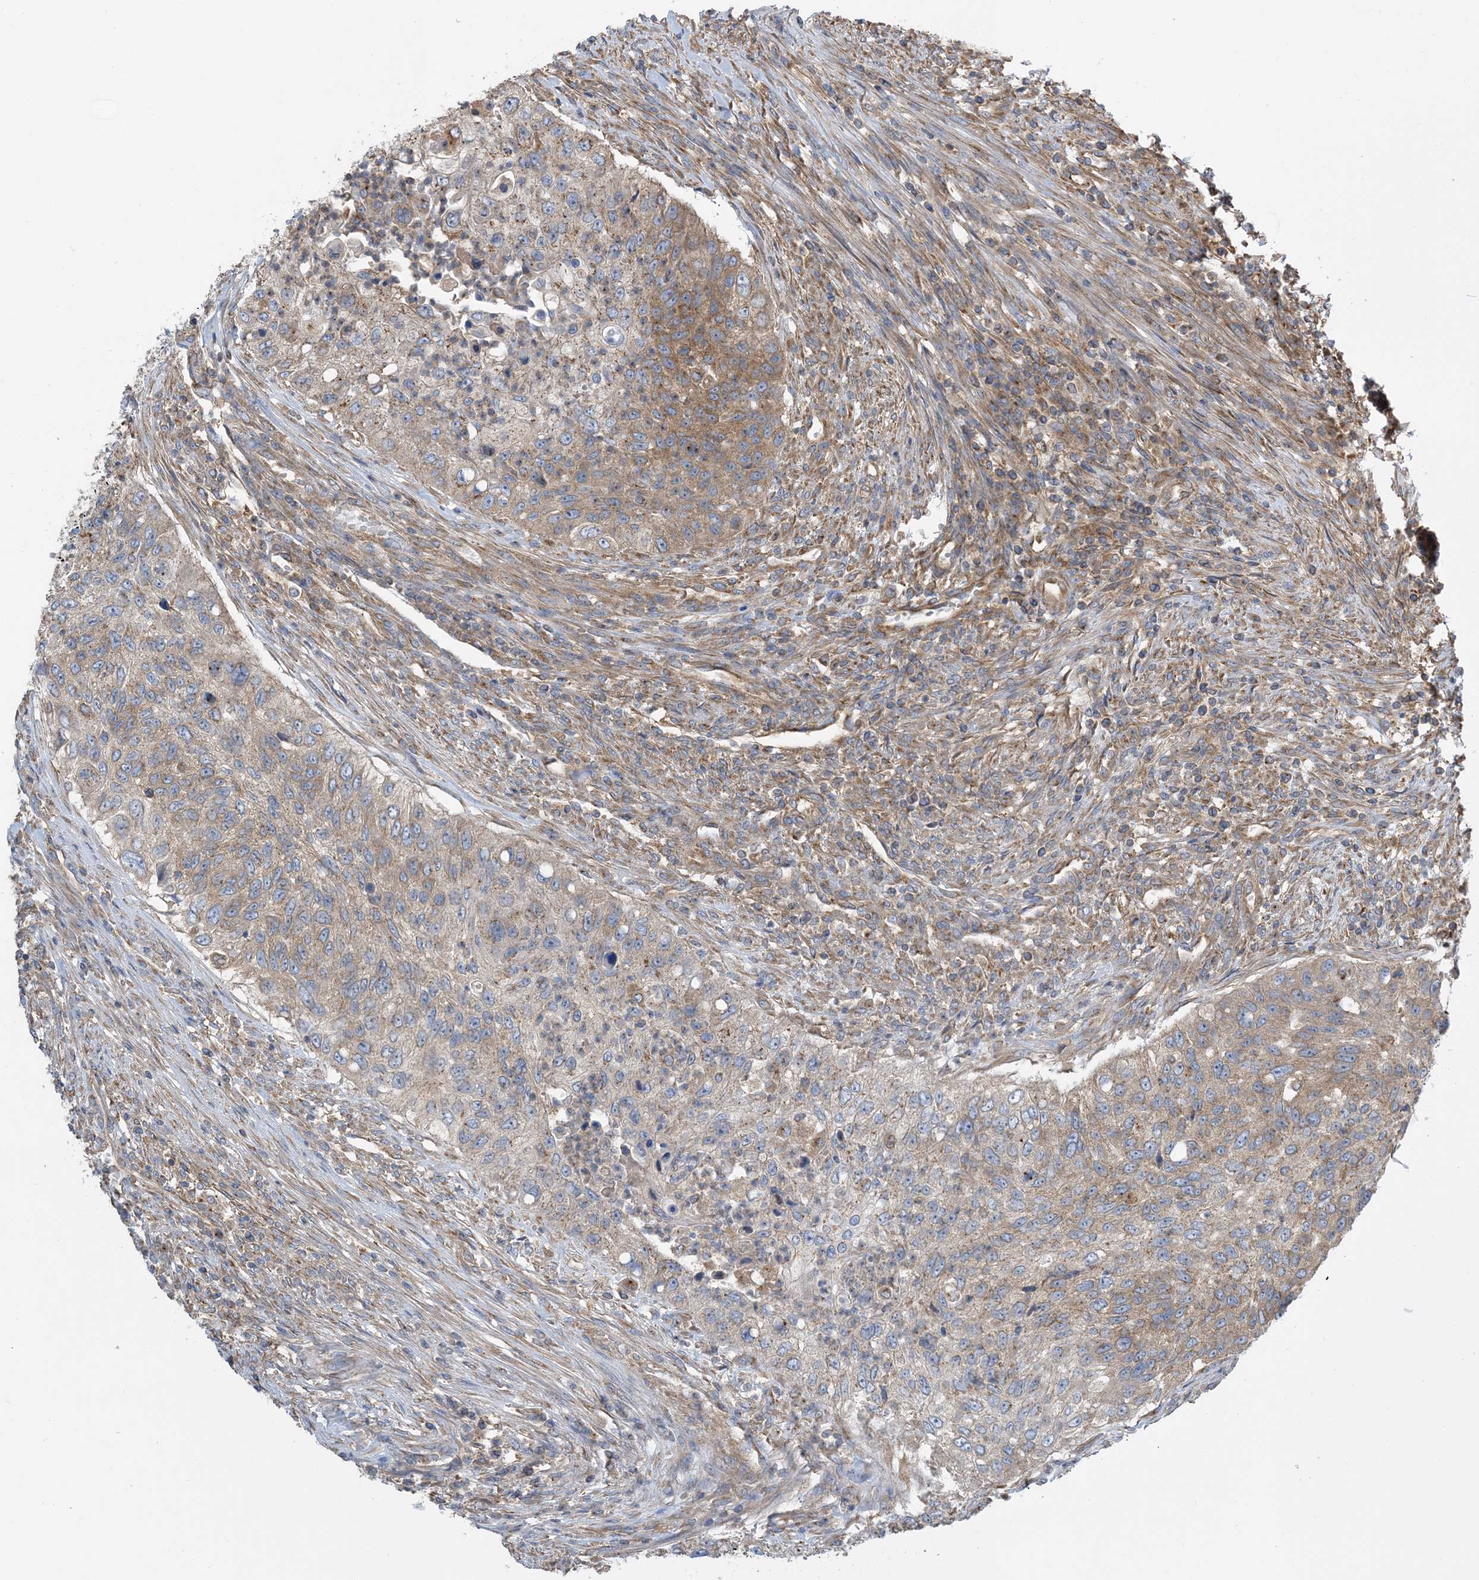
{"staining": {"intensity": "moderate", "quantity": "<25%", "location": "cytoplasmic/membranous"}, "tissue": "urothelial cancer", "cell_type": "Tumor cells", "image_type": "cancer", "snomed": [{"axis": "morphology", "description": "Urothelial carcinoma, High grade"}, {"axis": "topography", "description": "Urinary bladder"}], "caption": "Moderate cytoplasmic/membranous staining for a protein is identified in about <25% of tumor cells of urothelial cancer using IHC.", "gene": "SIDT1", "patient": {"sex": "female", "age": 60}}